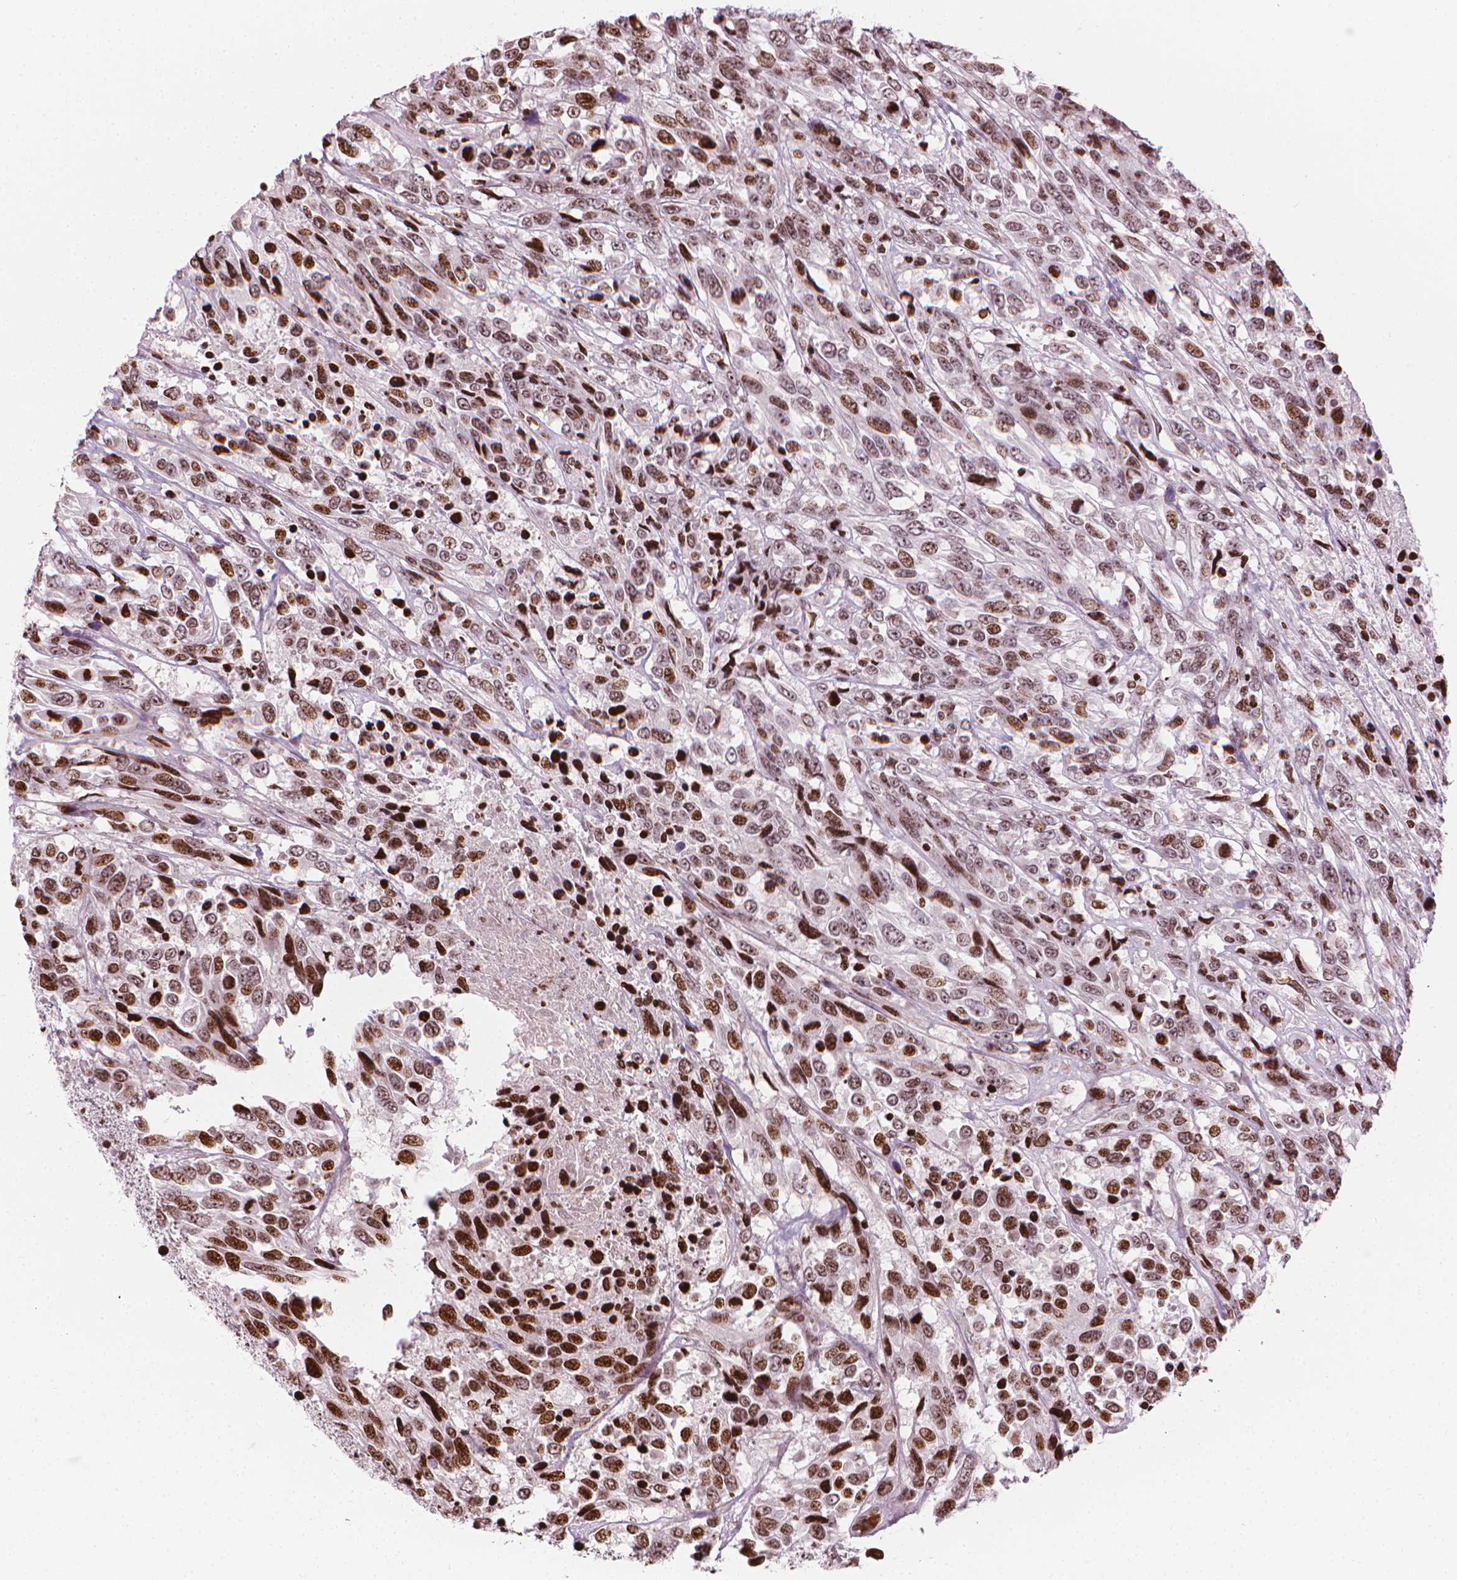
{"staining": {"intensity": "moderate", "quantity": ">75%", "location": "nuclear"}, "tissue": "urothelial cancer", "cell_type": "Tumor cells", "image_type": "cancer", "snomed": [{"axis": "morphology", "description": "Urothelial carcinoma, High grade"}, {"axis": "topography", "description": "Urinary bladder"}], "caption": "Tumor cells display medium levels of moderate nuclear positivity in approximately >75% of cells in urothelial cancer.", "gene": "PIP4K2A", "patient": {"sex": "female", "age": 70}}